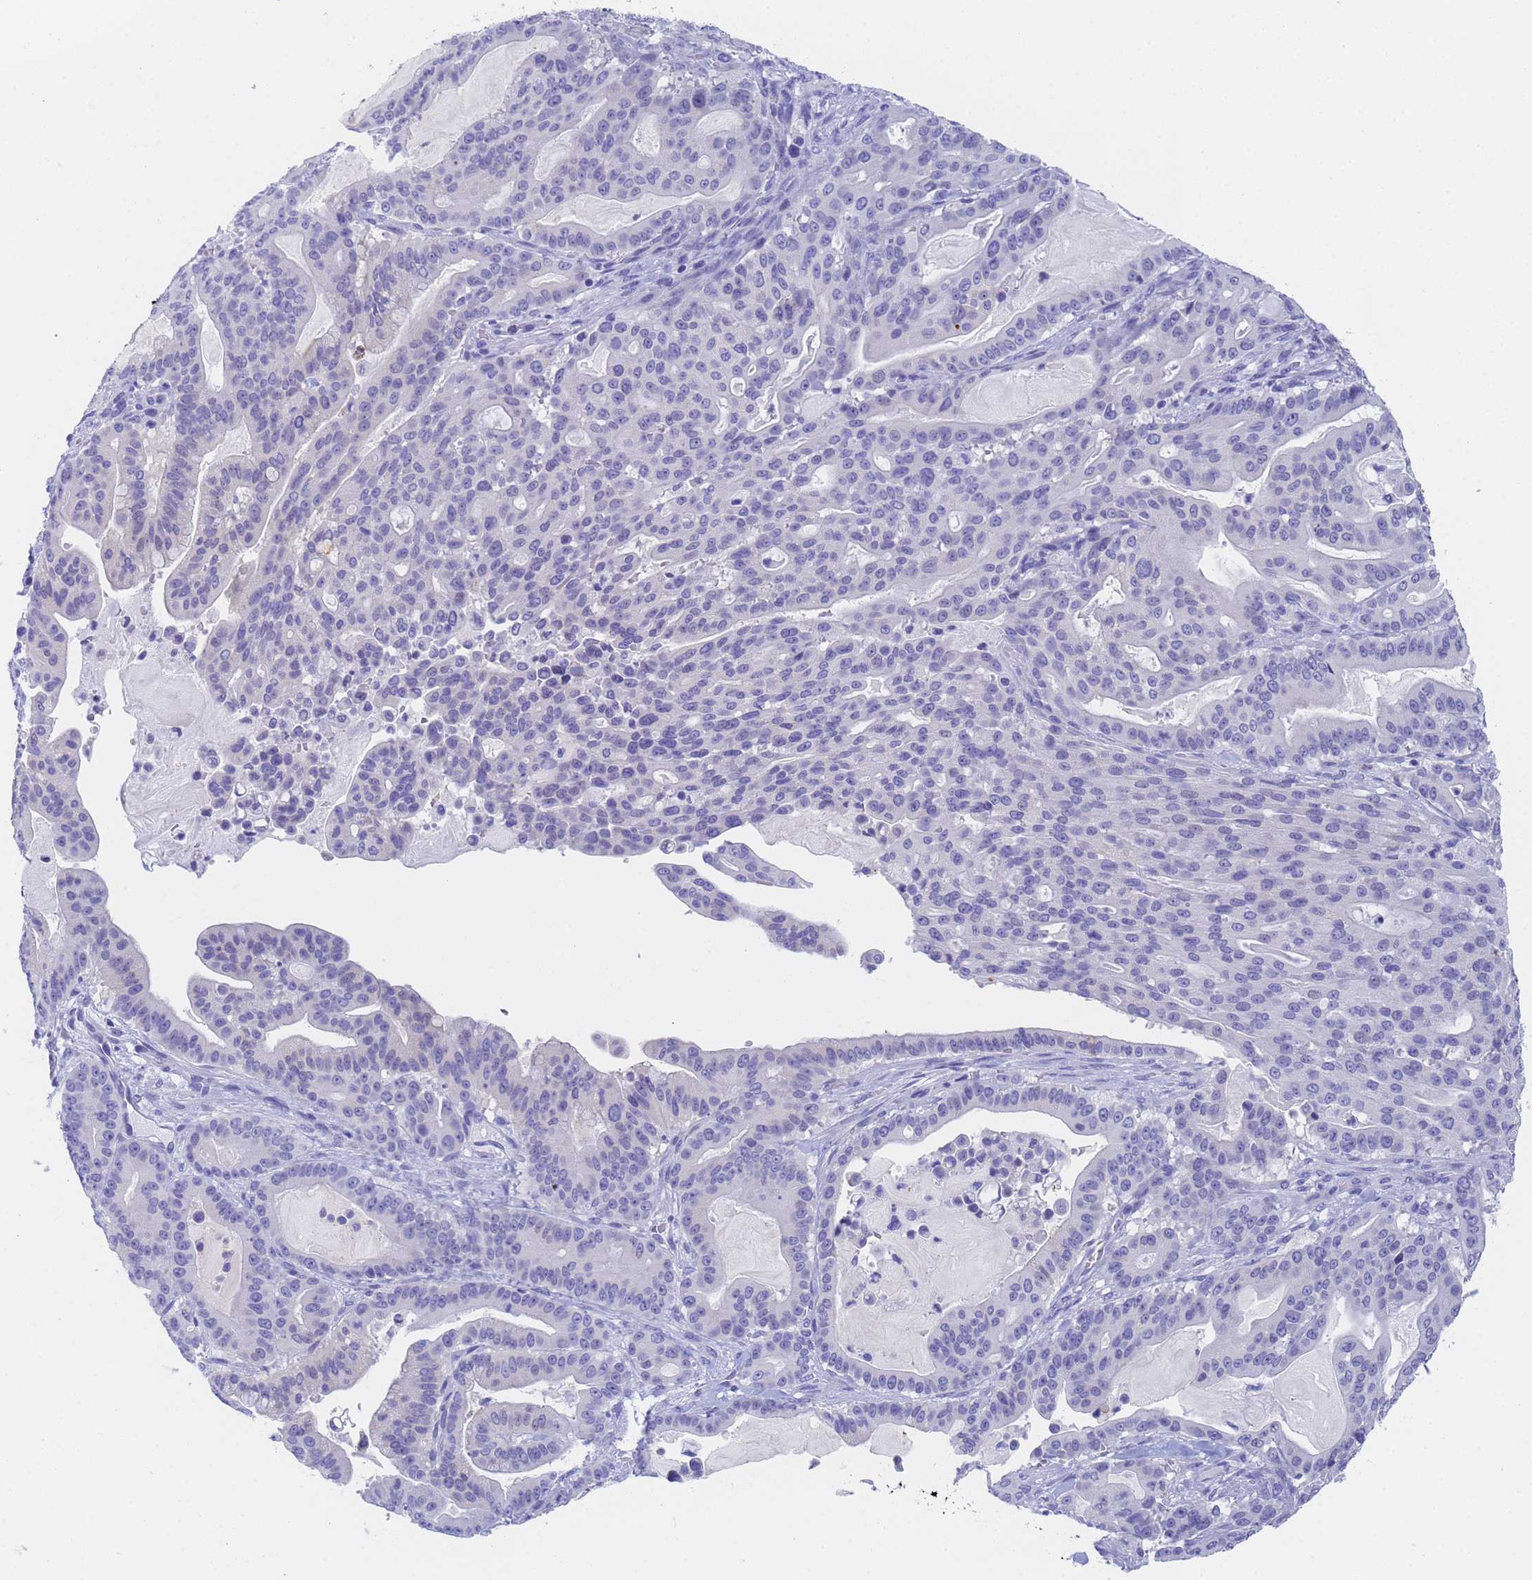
{"staining": {"intensity": "negative", "quantity": "none", "location": "none"}, "tissue": "pancreatic cancer", "cell_type": "Tumor cells", "image_type": "cancer", "snomed": [{"axis": "morphology", "description": "Adenocarcinoma, NOS"}, {"axis": "topography", "description": "Pancreas"}], "caption": "Immunohistochemistry (IHC) micrograph of neoplastic tissue: adenocarcinoma (pancreatic) stained with DAB reveals no significant protein positivity in tumor cells.", "gene": "STATH", "patient": {"sex": "male", "age": 63}}